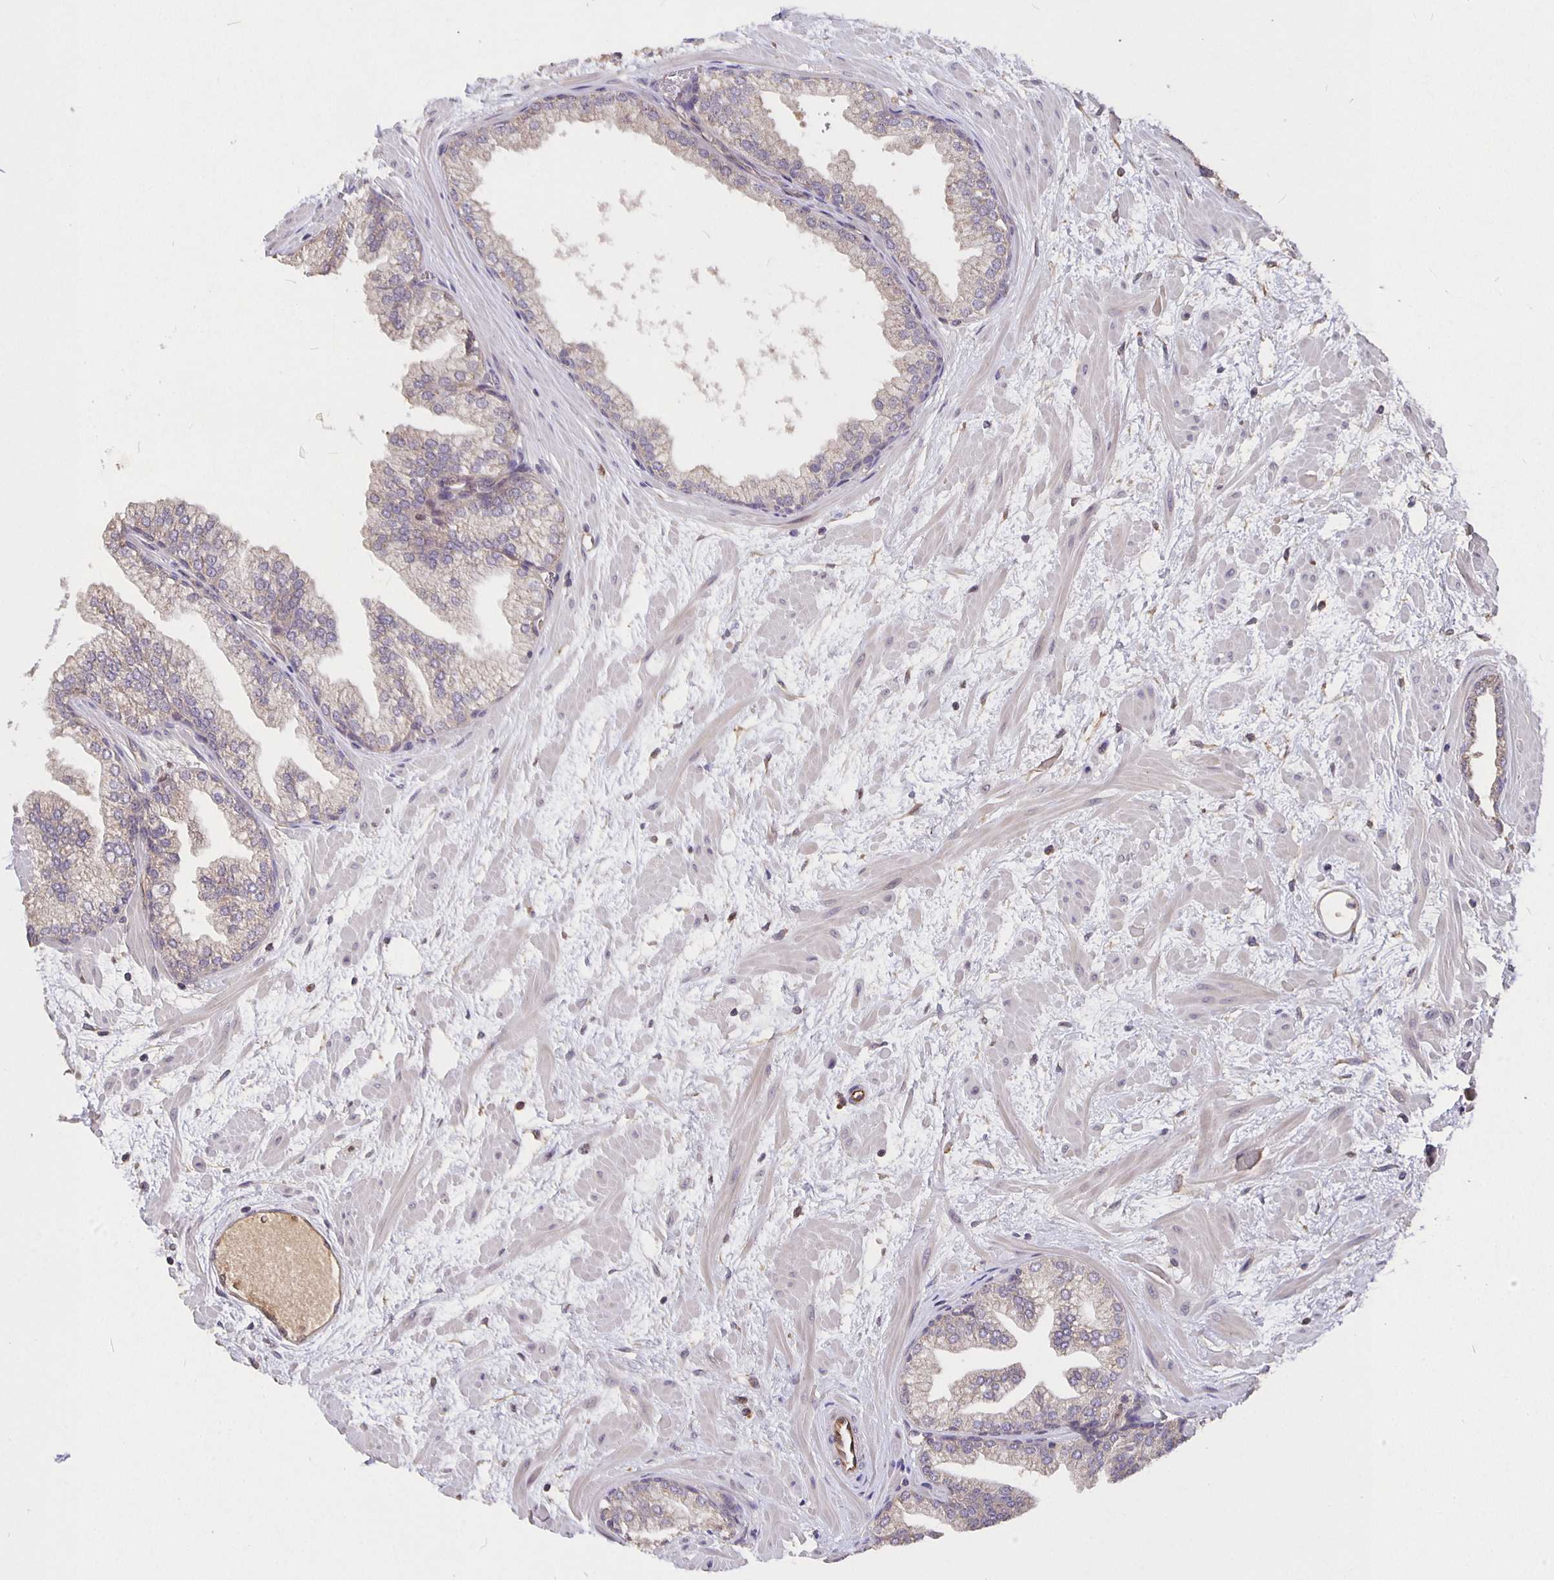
{"staining": {"intensity": "negative", "quantity": "none", "location": "none"}, "tissue": "prostate", "cell_type": "Glandular cells", "image_type": "normal", "snomed": [{"axis": "morphology", "description": "Normal tissue, NOS"}, {"axis": "topography", "description": "Prostate"}], "caption": "Human prostate stained for a protein using IHC displays no expression in glandular cells.", "gene": "NOG", "patient": {"sex": "male", "age": 37}}